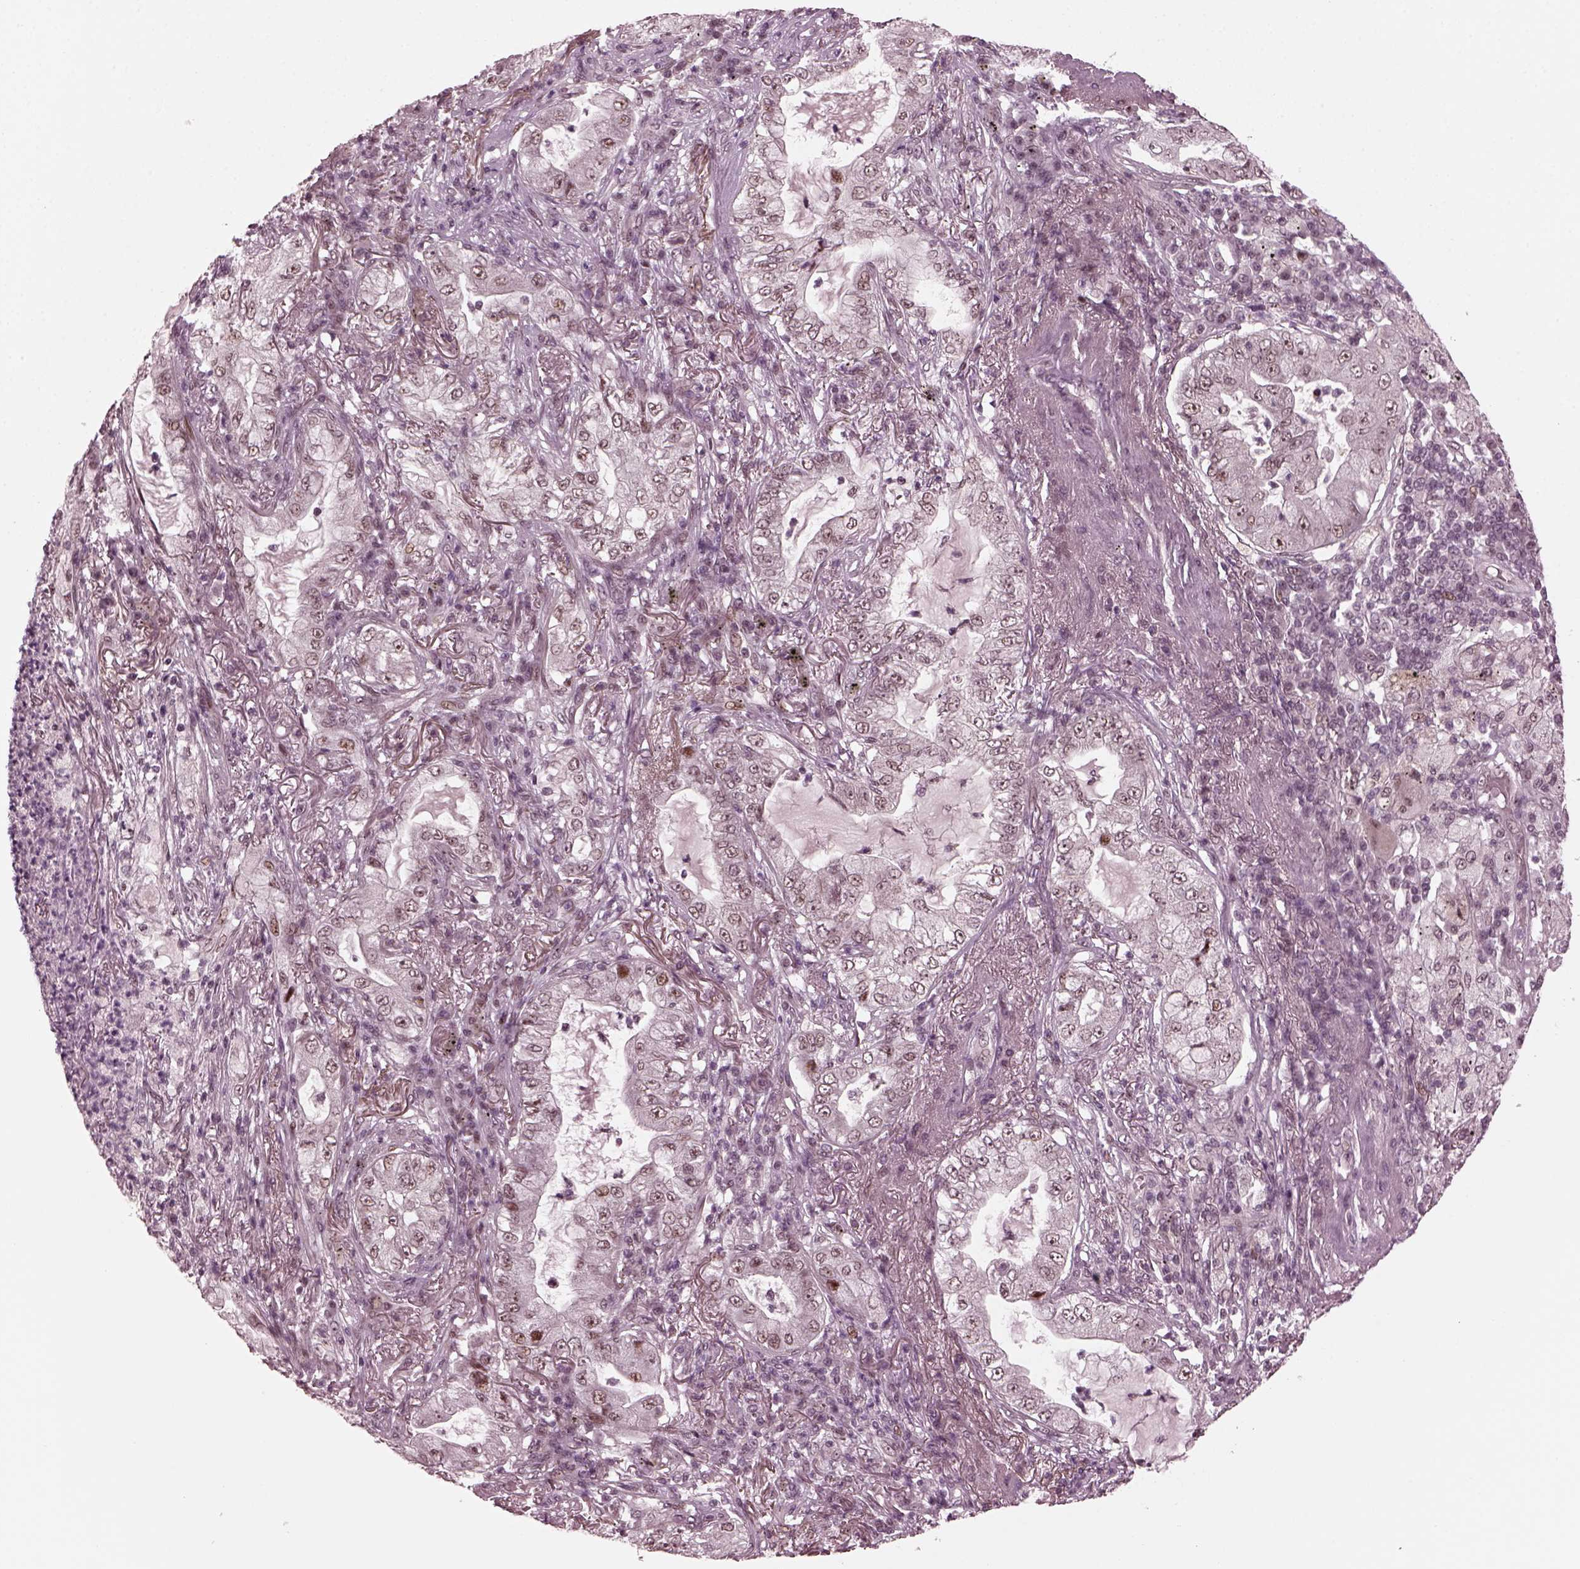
{"staining": {"intensity": "moderate", "quantity": "<25%", "location": "nuclear"}, "tissue": "lung cancer", "cell_type": "Tumor cells", "image_type": "cancer", "snomed": [{"axis": "morphology", "description": "Adenocarcinoma, NOS"}, {"axis": "topography", "description": "Lung"}], "caption": "Protein expression by immunohistochemistry demonstrates moderate nuclear staining in approximately <25% of tumor cells in lung cancer. (DAB IHC with brightfield microscopy, high magnification).", "gene": "TRIB3", "patient": {"sex": "female", "age": 73}}